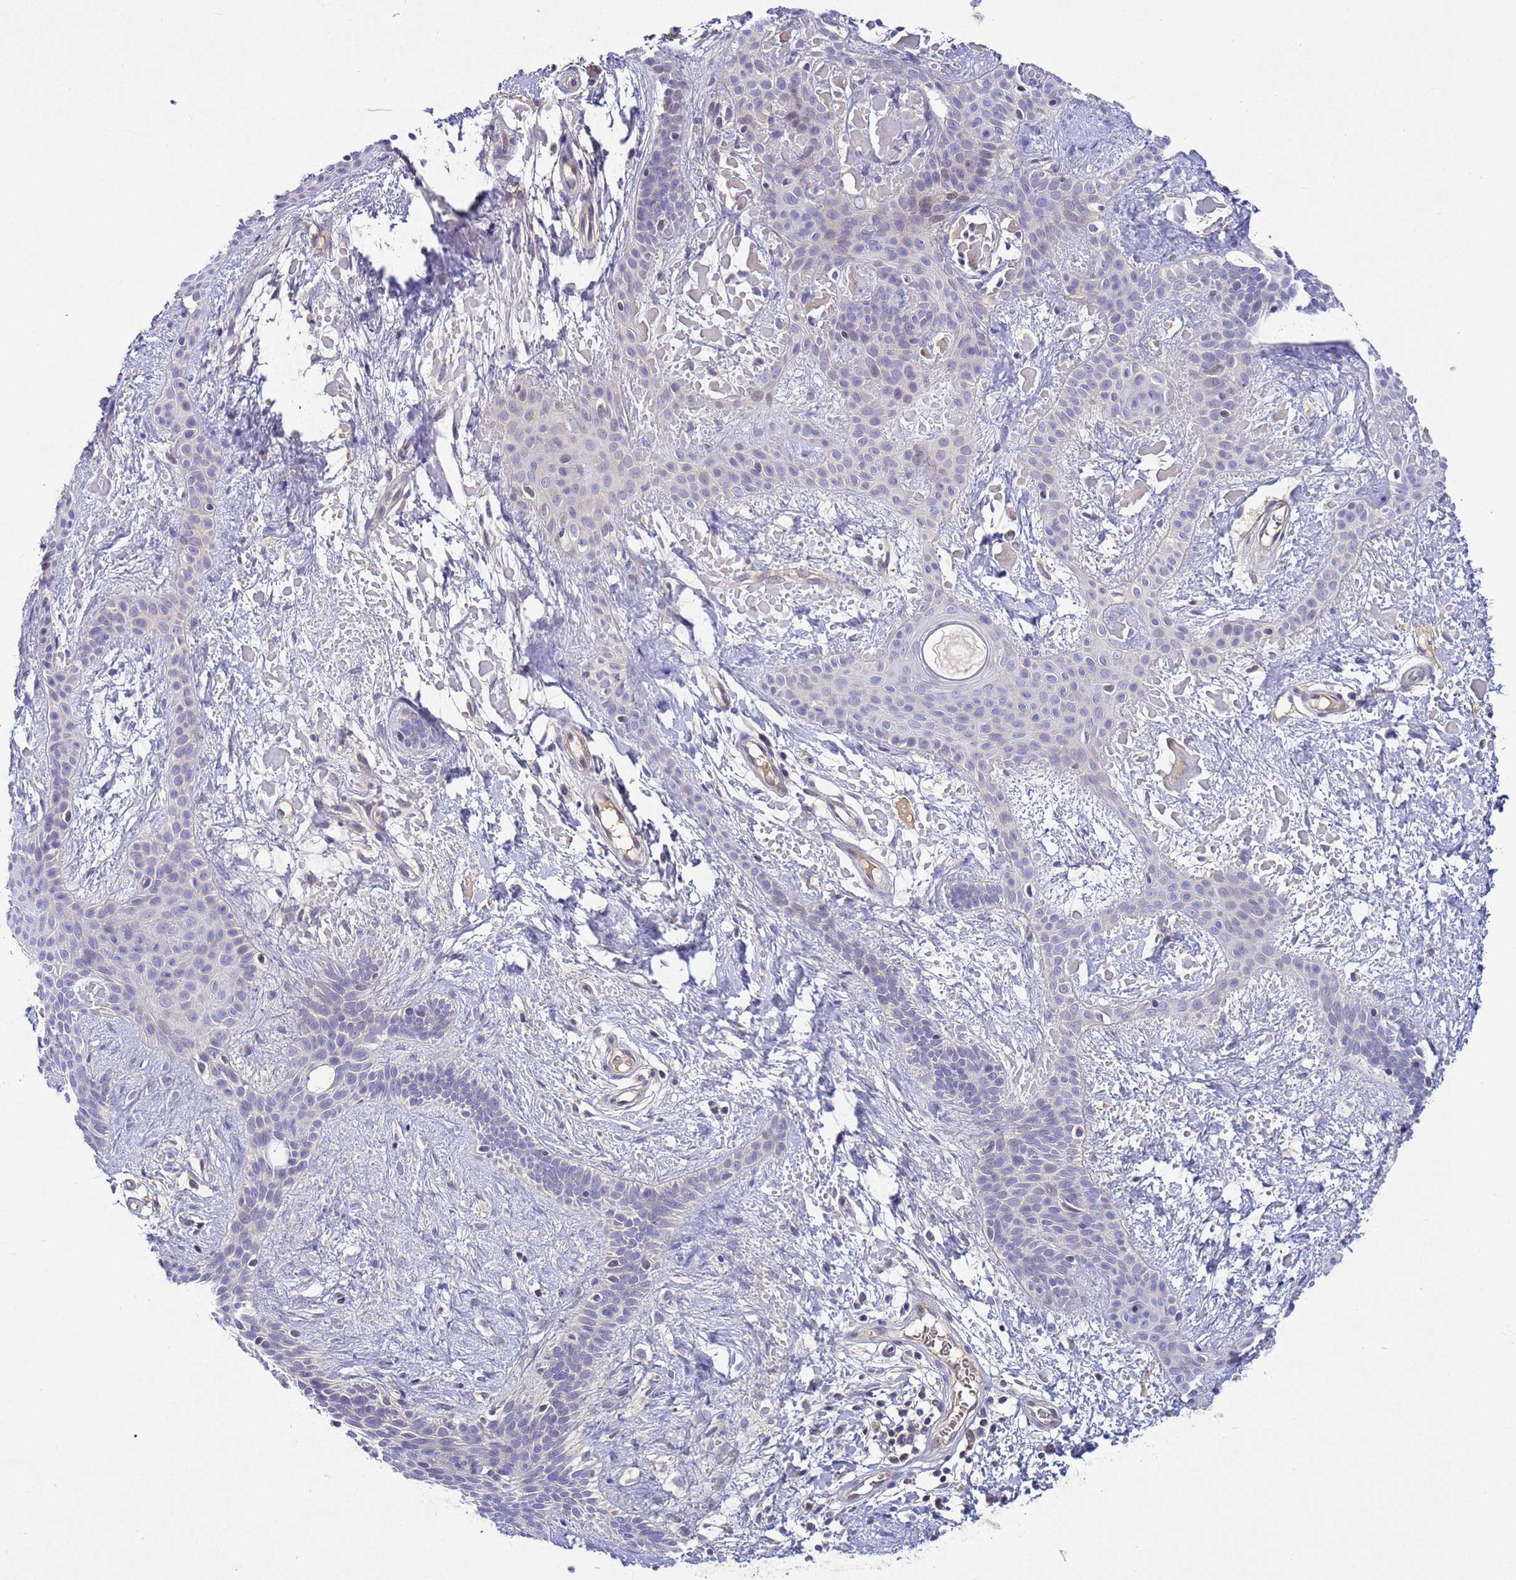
{"staining": {"intensity": "negative", "quantity": "none", "location": "none"}, "tissue": "skin cancer", "cell_type": "Tumor cells", "image_type": "cancer", "snomed": [{"axis": "morphology", "description": "Basal cell carcinoma"}, {"axis": "topography", "description": "Skin"}], "caption": "High magnification brightfield microscopy of skin basal cell carcinoma stained with DAB (3,3'-diaminobenzidine) (brown) and counterstained with hematoxylin (blue): tumor cells show no significant positivity. (DAB (3,3'-diaminobenzidine) IHC, high magnification).", "gene": "TBCD", "patient": {"sex": "male", "age": 78}}